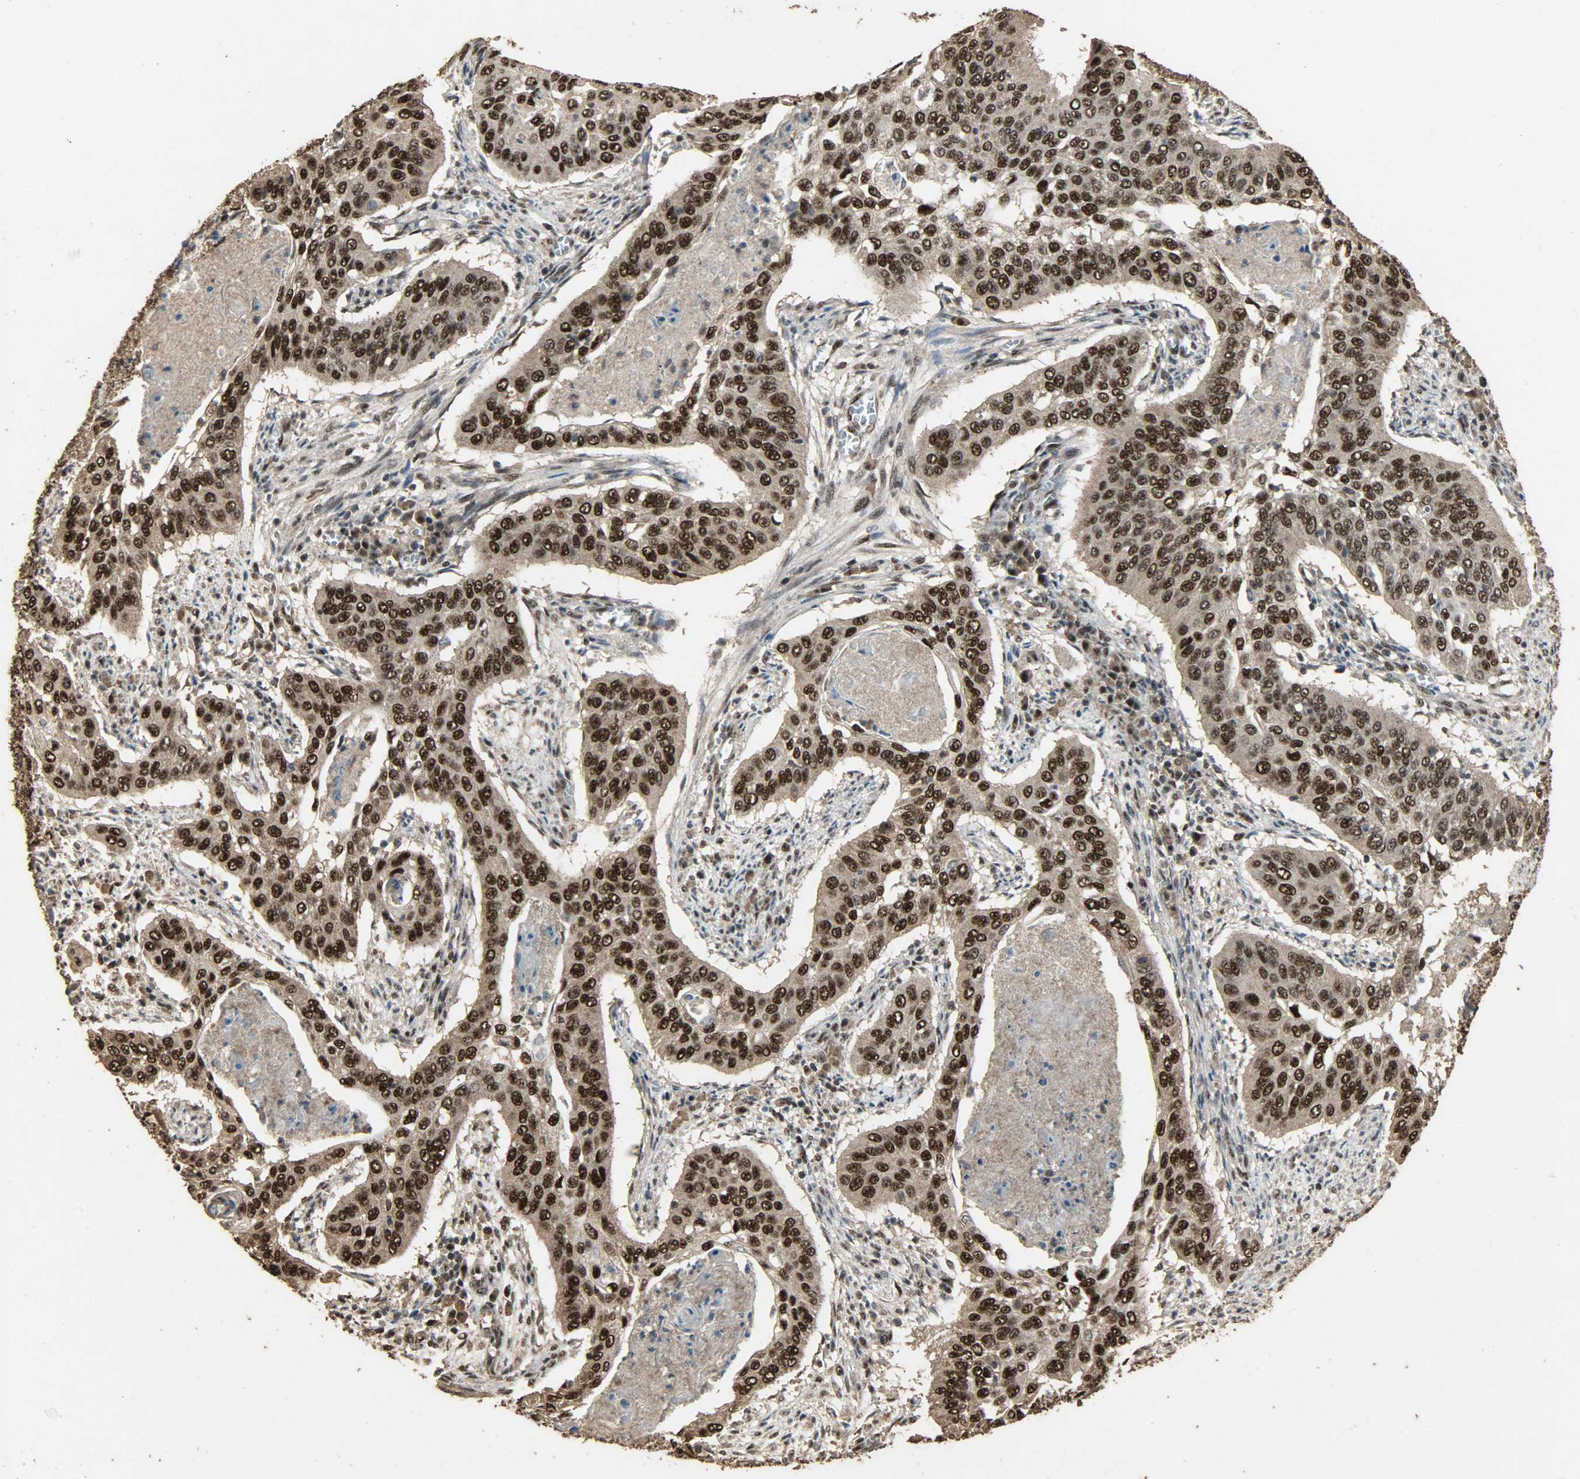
{"staining": {"intensity": "strong", "quantity": ">75%", "location": "cytoplasmic/membranous,nuclear"}, "tissue": "cervical cancer", "cell_type": "Tumor cells", "image_type": "cancer", "snomed": [{"axis": "morphology", "description": "Squamous cell carcinoma, NOS"}, {"axis": "topography", "description": "Cervix"}], "caption": "Immunohistochemical staining of squamous cell carcinoma (cervical) displays high levels of strong cytoplasmic/membranous and nuclear protein expression in approximately >75% of tumor cells.", "gene": "CCNT2", "patient": {"sex": "female", "age": 39}}